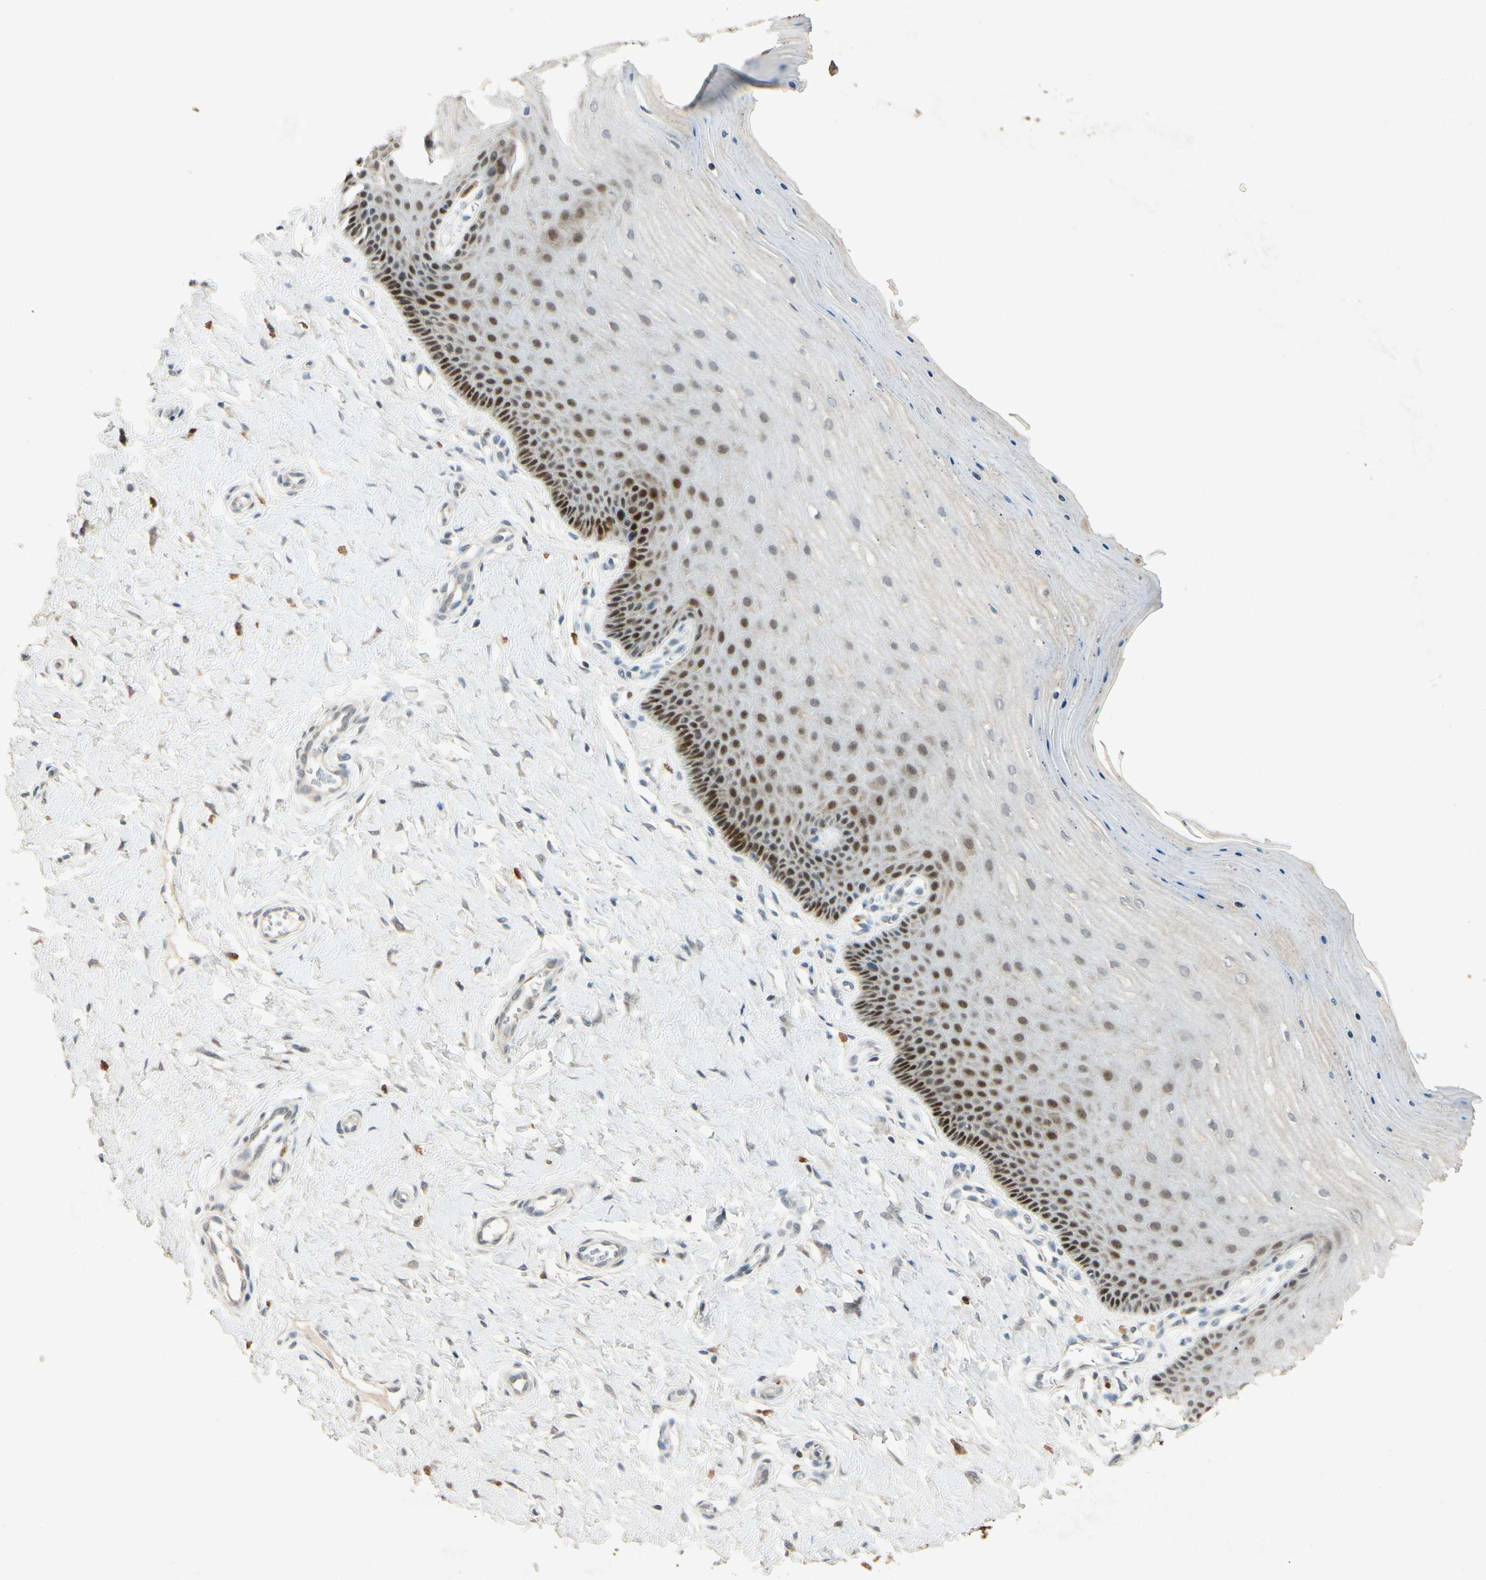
{"staining": {"intensity": "strong", "quantity": "25%-75%", "location": "nuclear"}, "tissue": "cervix", "cell_type": "Glandular cells", "image_type": "normal", "snomed": [{"axis": "morphology", "description": "Normal tissue, NOS"}, {"axis": "topography", "description": "Cervix"}], "caption": "Immunohistochemical staining of unremarkable cervix reveals 25%-75% levels of strong nuclear protein staining in about 25%-75% of glandular cells. (Stains: DAB (3,3'-diaminobenzidine) in brown, nuclei in blue, Microscopy: brightfield microscopy at high magnification).", "gene": "HSPA1B", "patient": {"sex": "female", "age": 55}}